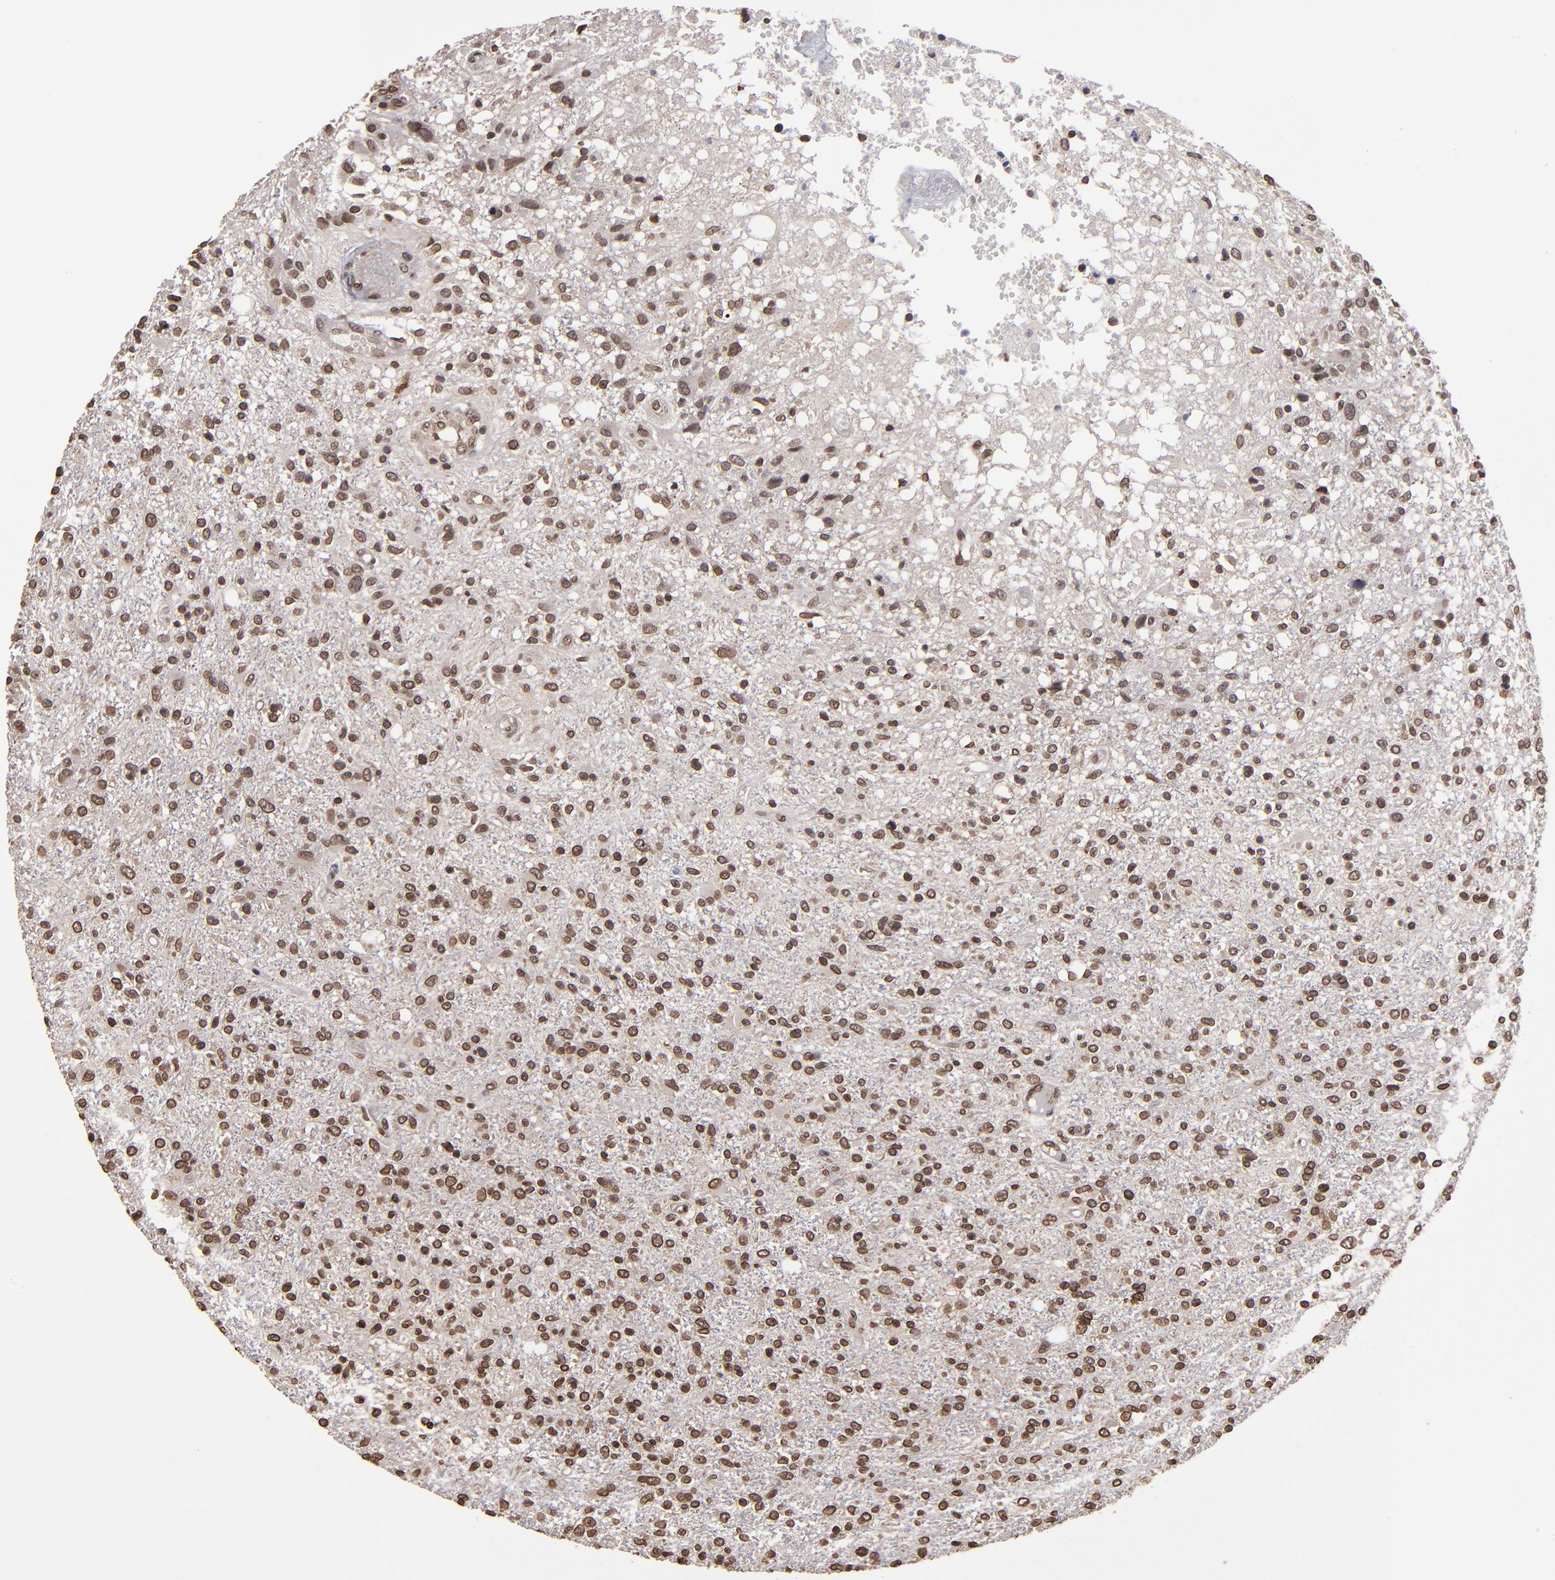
{"staining": {"intensity": "moderate", "quantity": ">75%", "location": "nuclear"}, "tissue": "glioma", "cell_type": "Tumor cells", "image_type": "cancer", "snomed": [{"axis": "morphology", "description": "Glioma, malignant, High grade"}, {"axis": "topography", "description": "Cerebral cortex"}], "caption": "A brown stain shows moderate nuclear staining of a protein in glioma tumor cells.", "gene": "AKT1", "patient": {"sex": "male", "age": 76}}